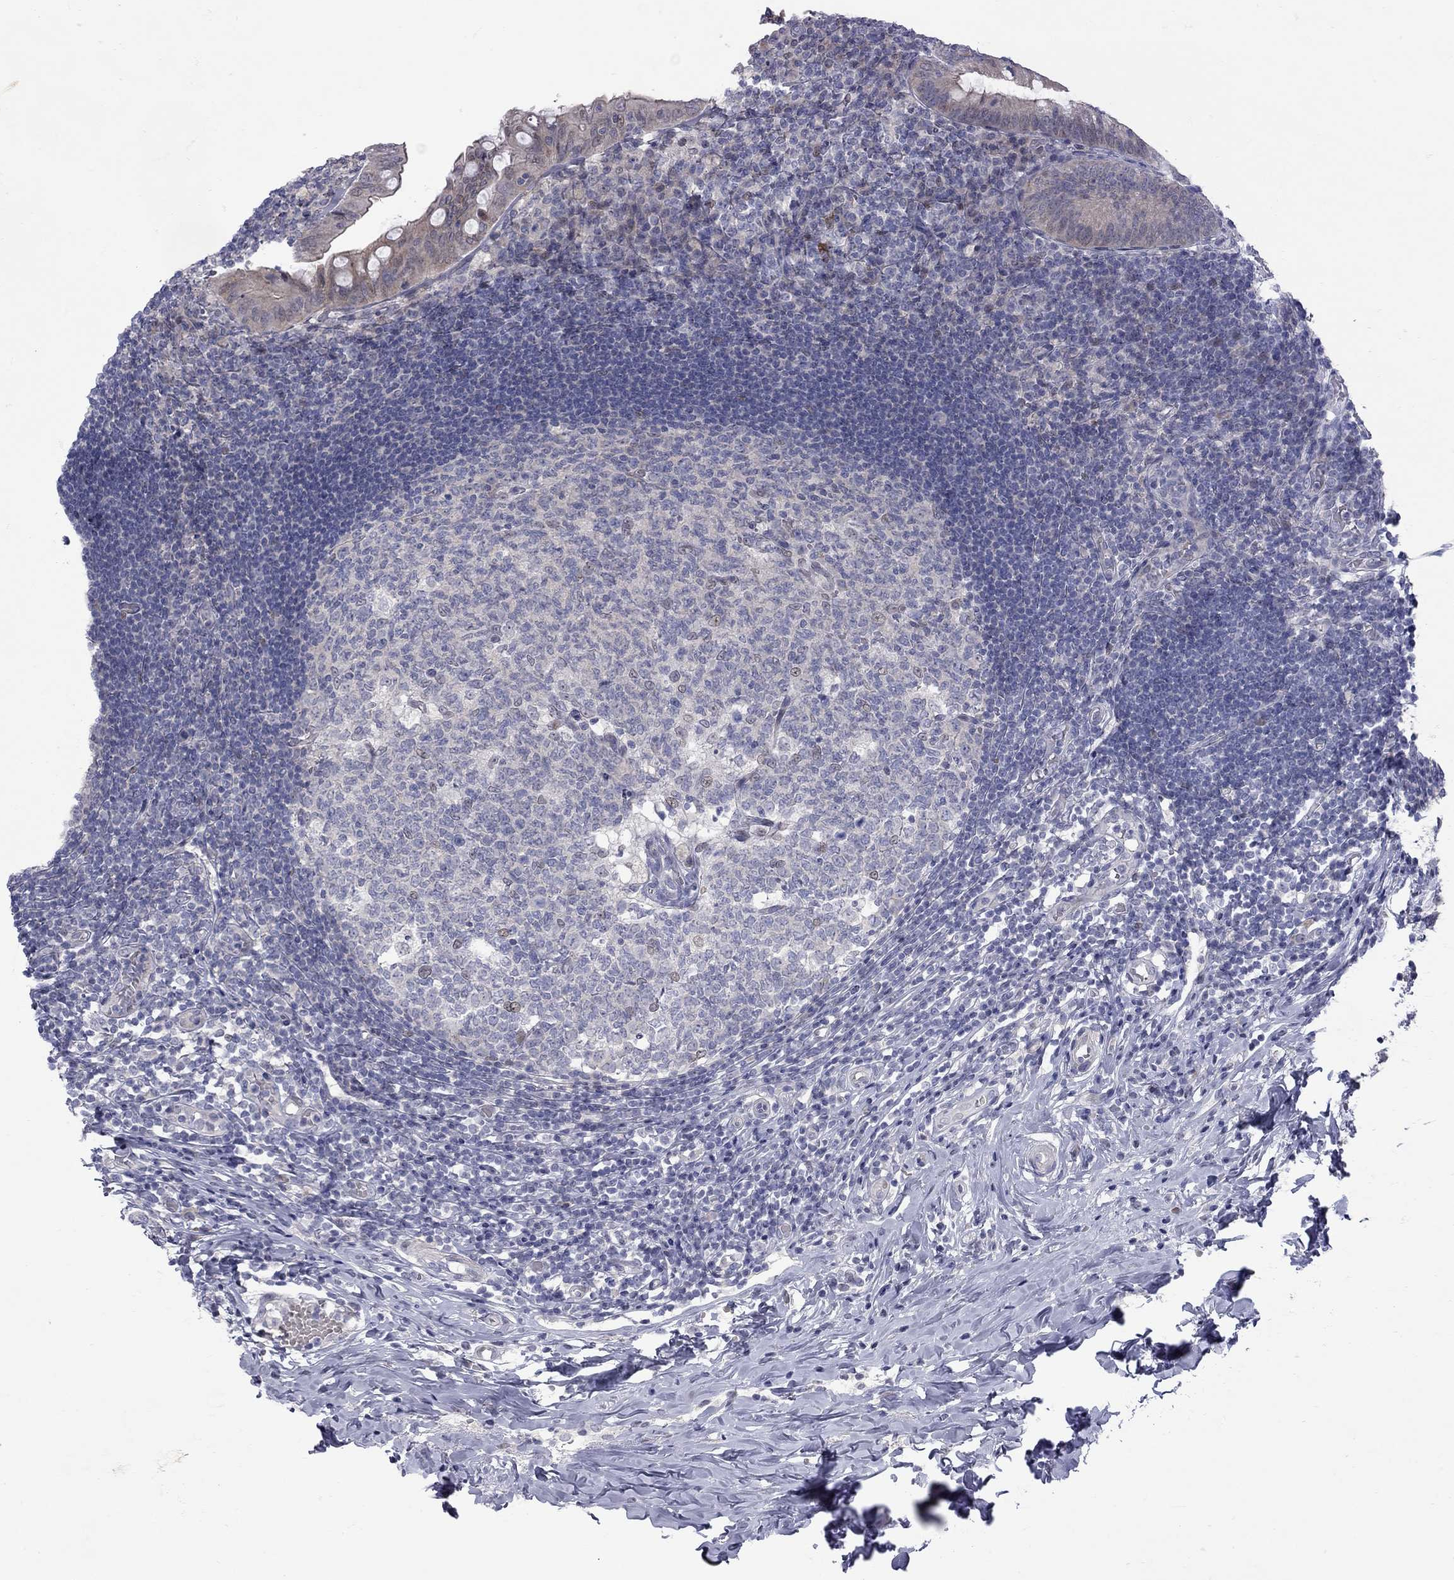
{"staining": {"intensity": "strong", "quantity": "<25%", "location": "cytoplasmic/membranous"}, "tissue": "appendix", "cell_type": "Glandular cells", "image_type": "normal", "snomed": [{"axis": "morphology", "description": "Normal tissue, NOS"}, {"axis": "morphology", "description": "Inflammation, NOS"}, {"axis": "topography", "description": "Appendix"}], "caption": "A brown stain shows strong cytoplasmic/membranous expression of a protein in glandular cells of unremarkable human appendix. Ihc stains the protein of interest in brown and the nuclei are stained blue.", "gene": "NRARP", "patient": {"sex": "male", "age": 16}}